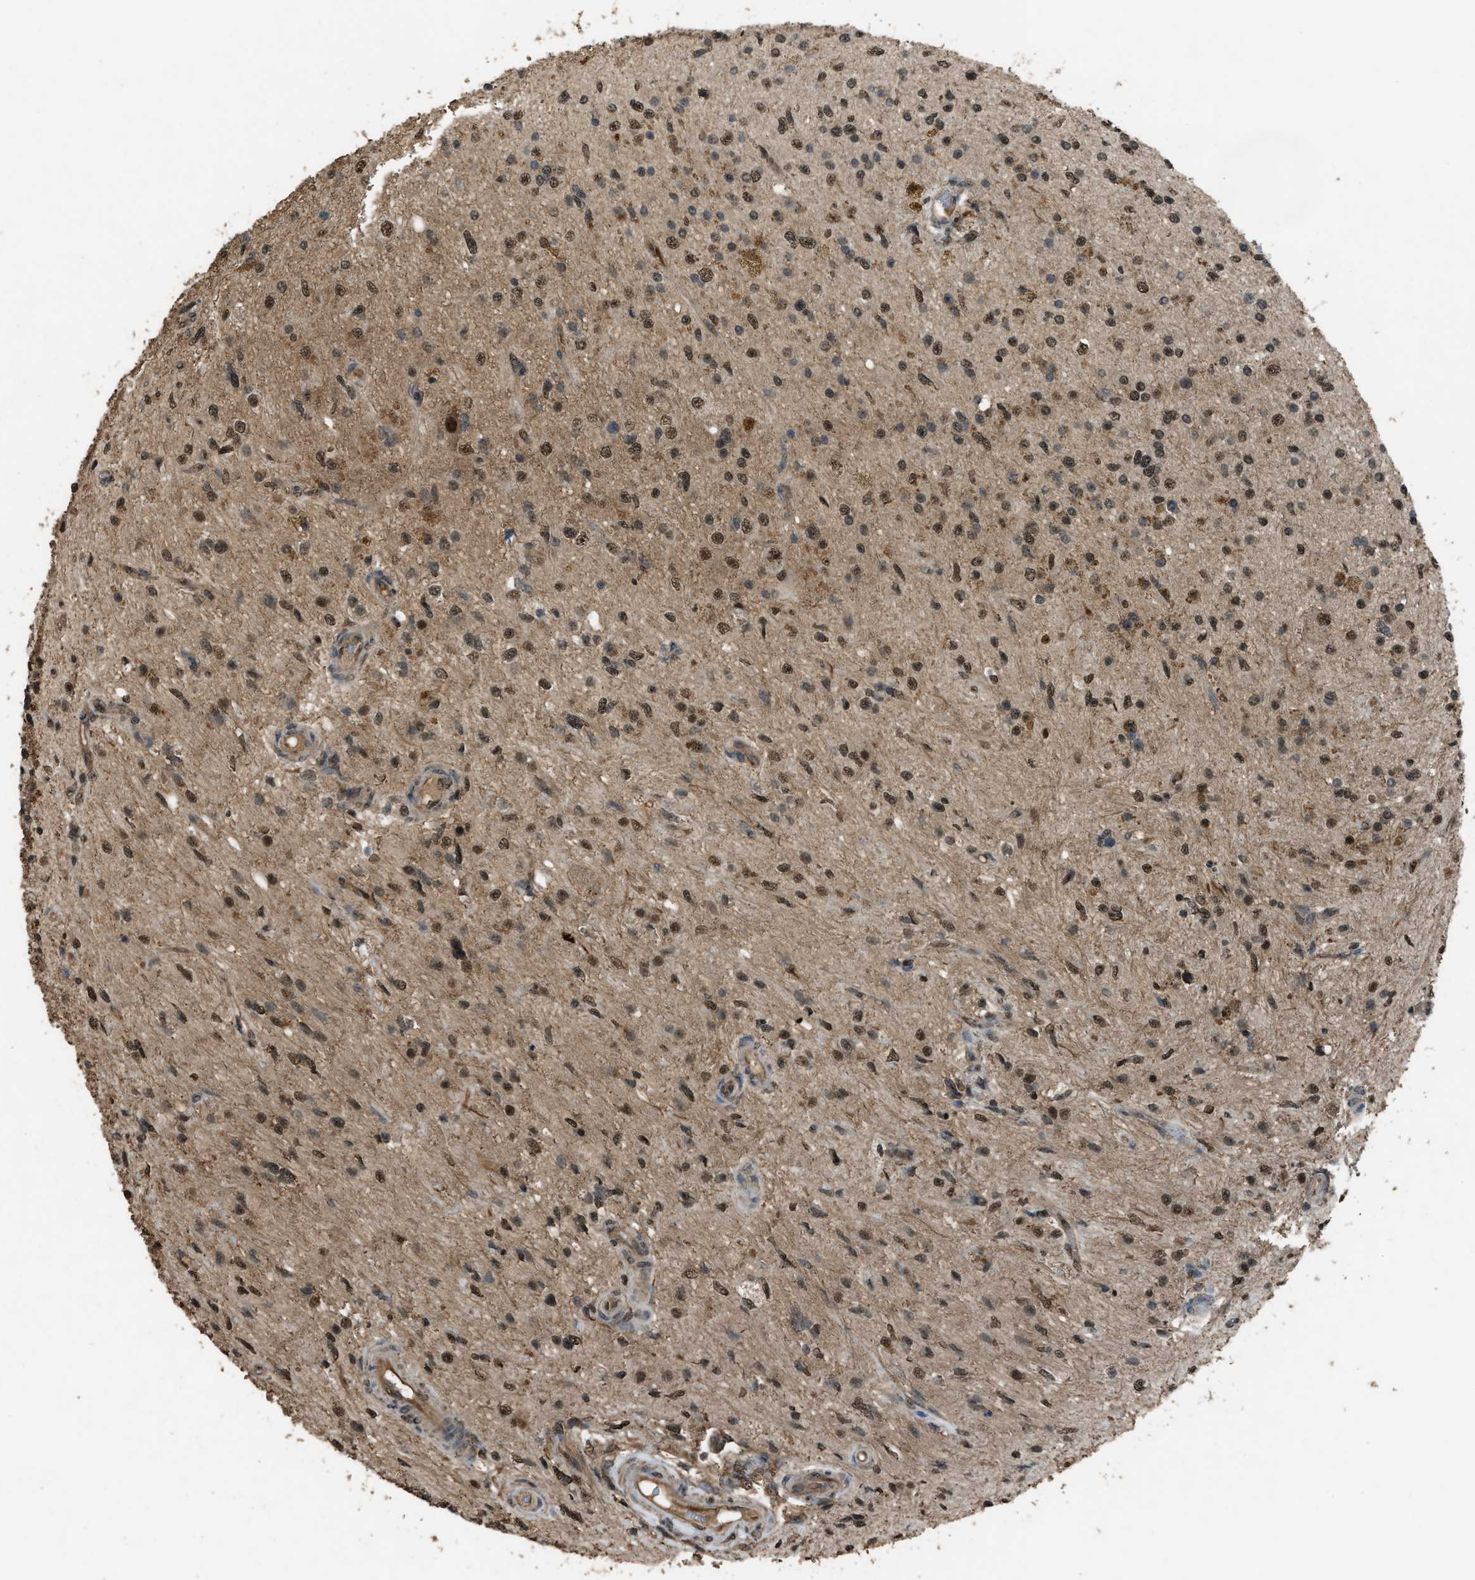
{"staining": {"intensity": "moderate", "quantity": ">75%", "location": "nuclear"}, "tissue": "glioma", "cell_type": "Tumor cells", "image_type": "cancer", "snomed": [{"axis": "morphology", "description": "Glioma, malignant, High grade"}, {"axis": "topography", "description": "Brain"}], "caption": "Immunohistochemical staining of human malignant glioma (high-grade) displays medium levels of moderate nuclear expression in about >75% of tumor cells. (brown staining indicates protein expression, while blue staining denotes nuclei).", "gene": "SERTAD2", "patient": {"sex": "male", "age": 33}}